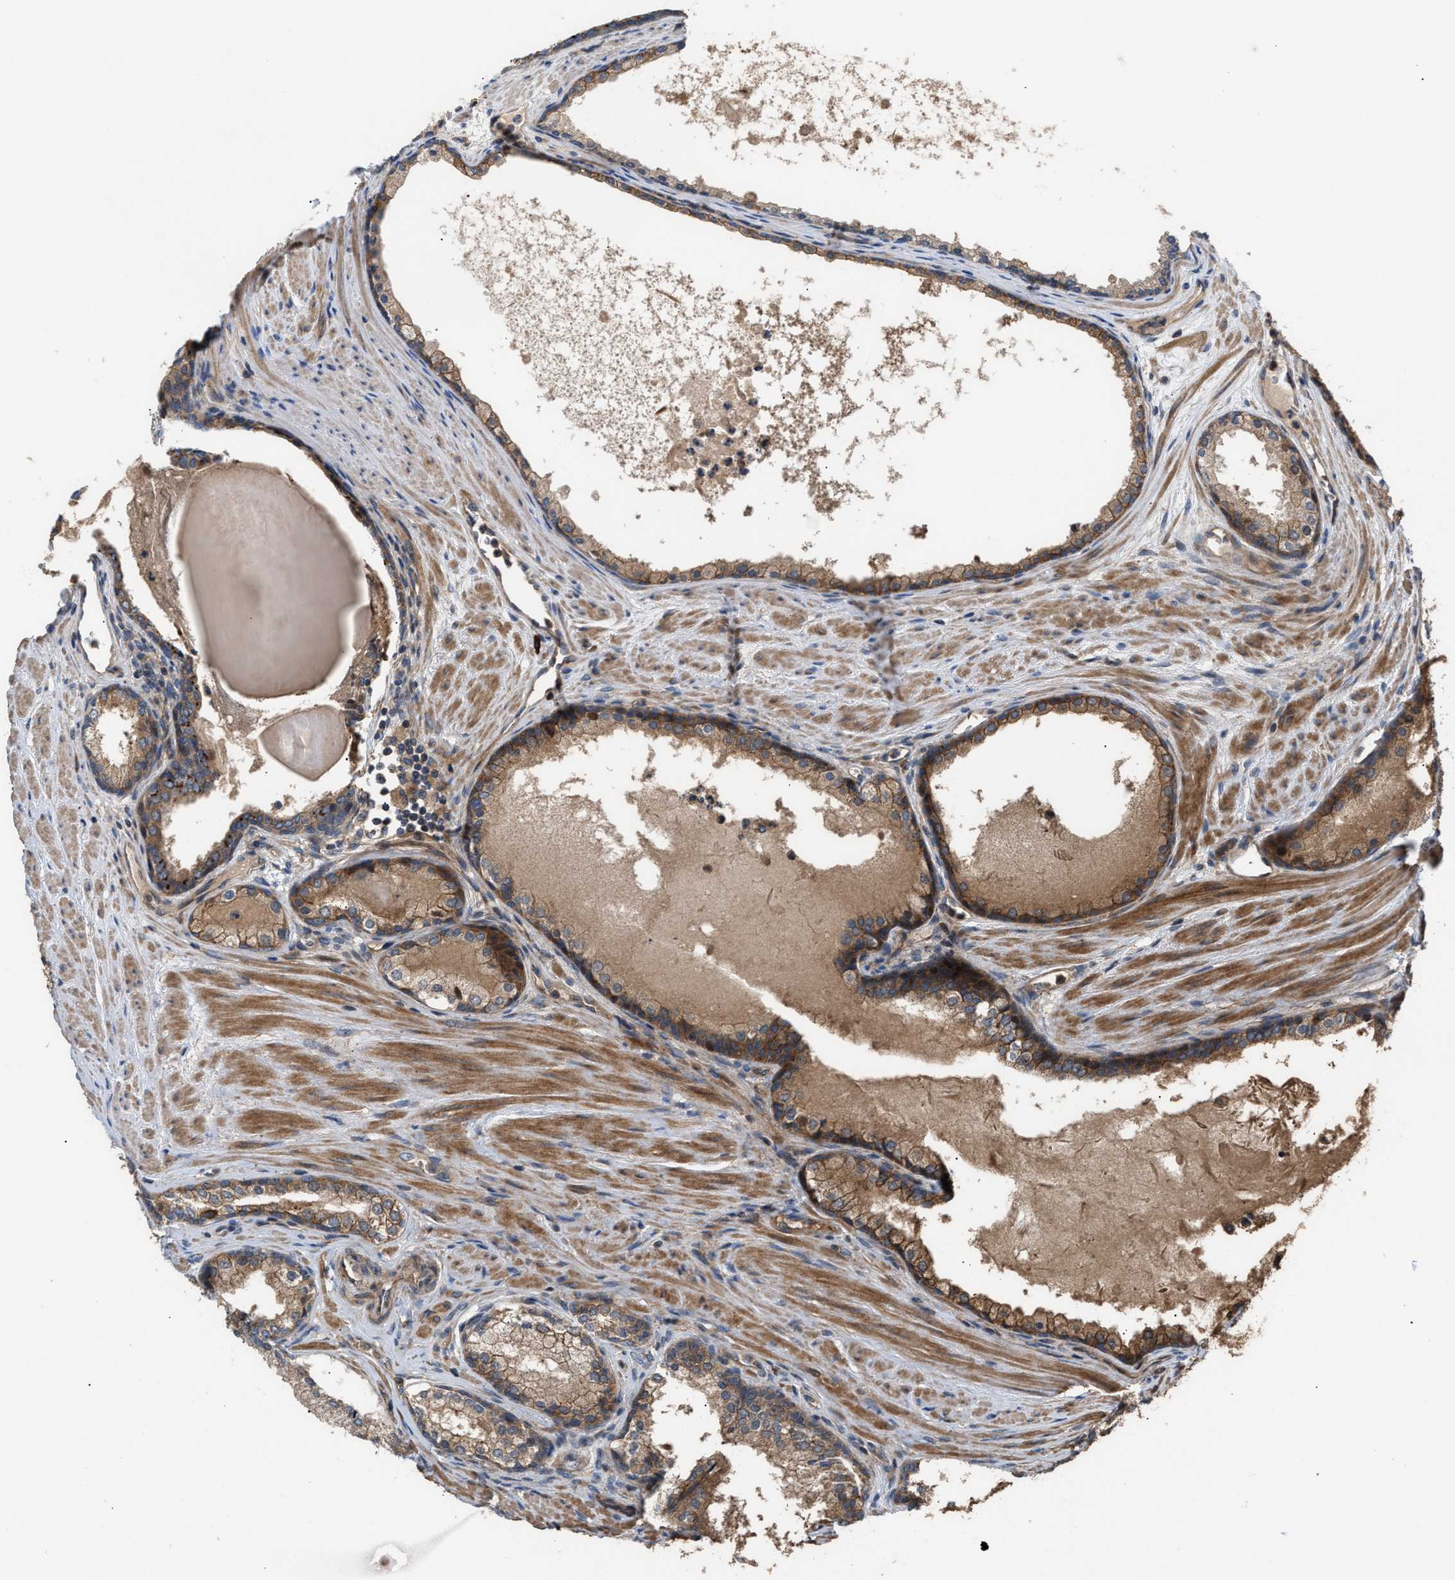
{"staining": {"intensity": "moderate", "quantity": ">75%", "location": "cytoplasmic/membranous"}, "tissue": "prostate cancer", "cell_type": "Tumor cells", "image_type": "cancer", "snomed": [{"axis": "morphology", "description": "Adenocarcinoma, Medium grade"}, {"axis": "topography", "description": "Prostate"}], "caption": "A brown stain highlights moderate cytoplasmic/membranous staining of a protein in human prostate cancer (medium-grade adenocarcinoma) tumor cells.", "gene": "STAU1", "patient": {"sex": "male", "age": 72}}